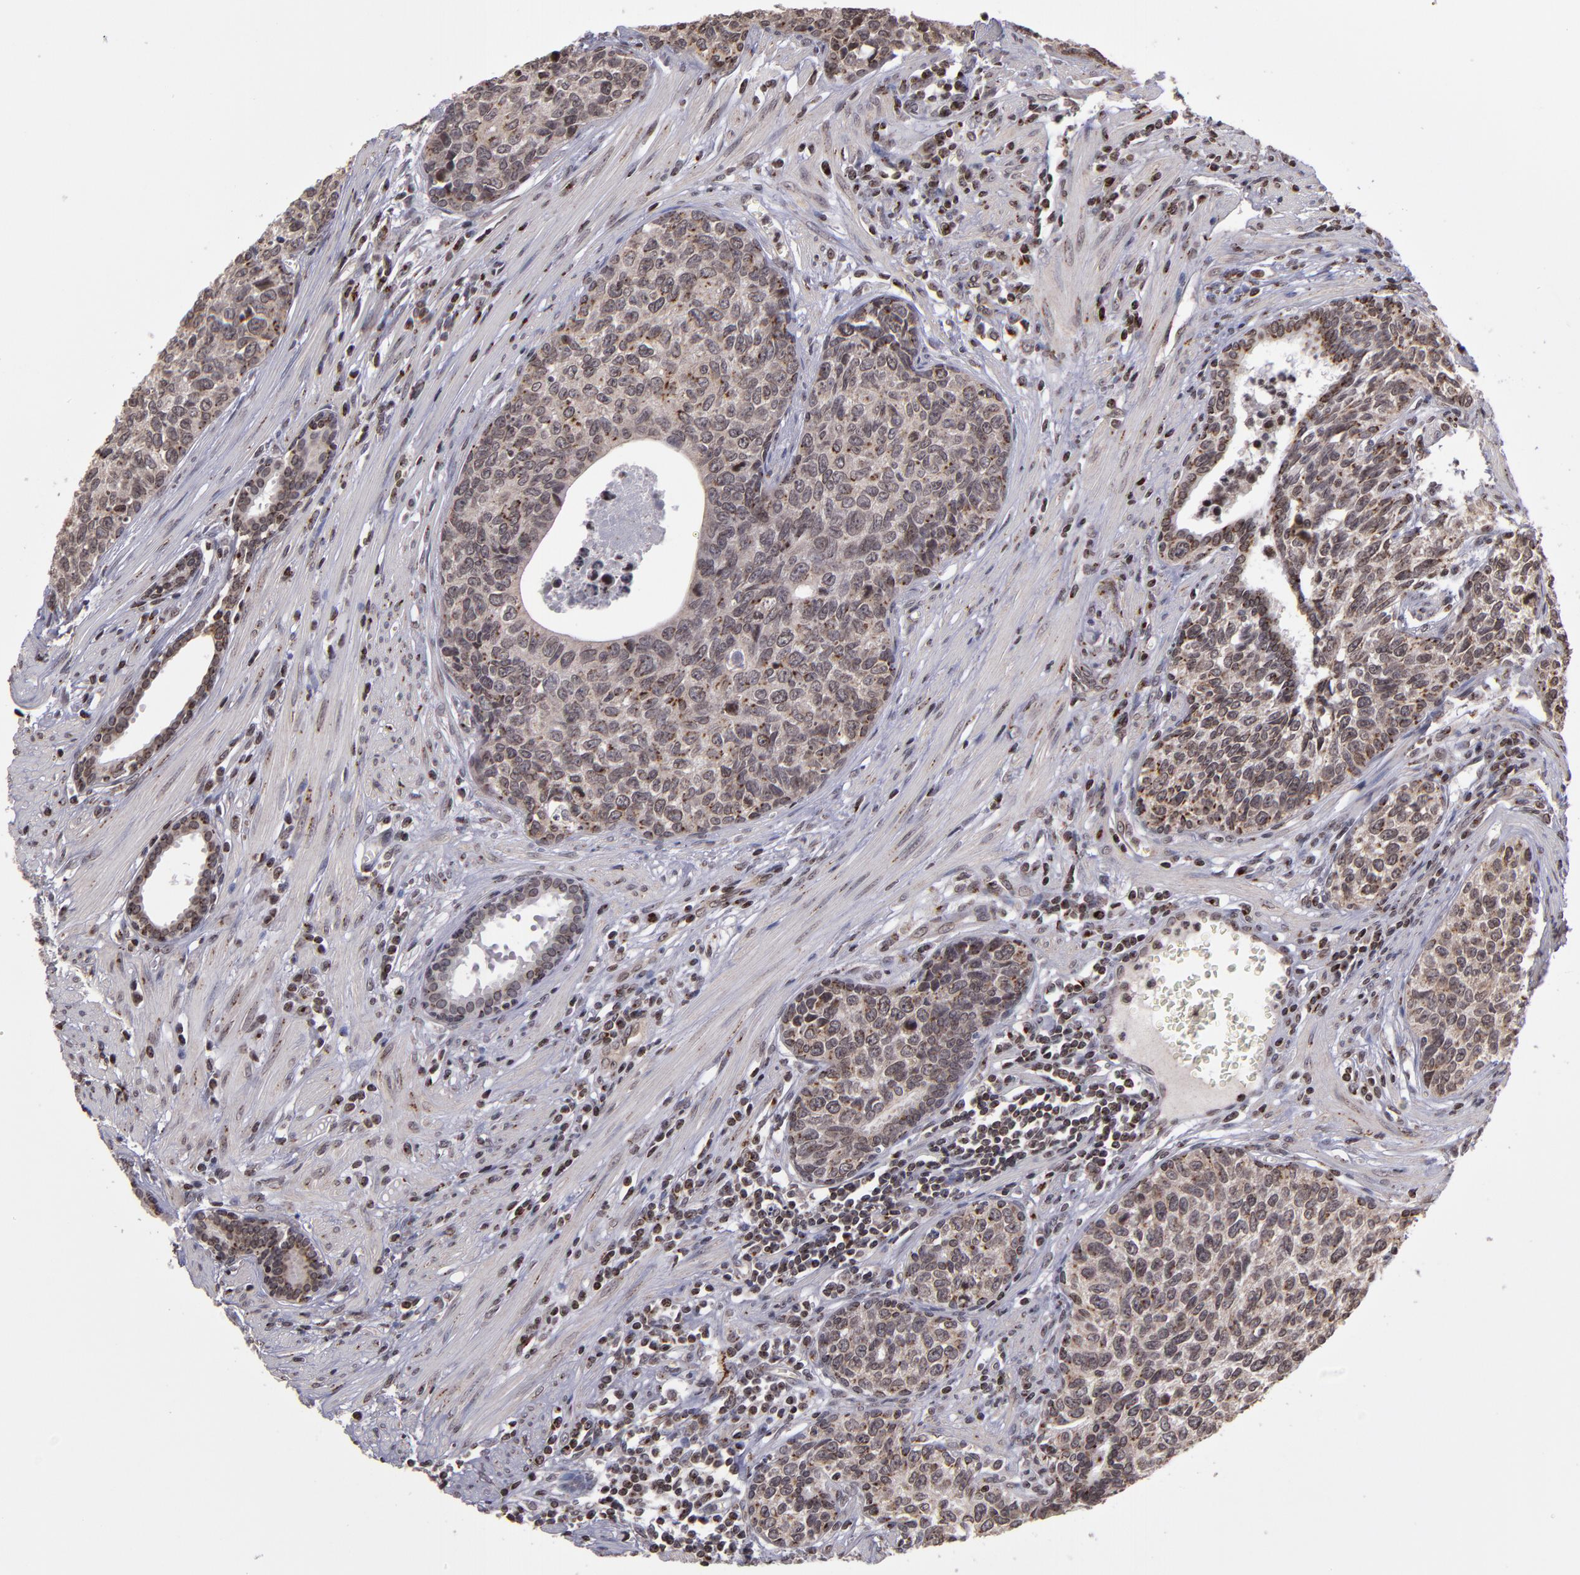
{"staining": {"intensity": "moderate", "quantity": ">75%", "location": "cytoplasmic/membranous,nuclear"}, "tissue": "urothelial cancer", "cell_type": "Tumor cells", "image_type": "cancer", "snomed": [{"axis": "morphology", "description": "Urothelial carcinoma, High grade"}, {"axis": "topography", "description": "Urinary bladder"}], "caption": "Immunohistochemical staining of urothelial cancer exhibits medium levels of moderate cytoplasmic/membranous and nuclear expression in about >75% of tumor cells. (brown staining indicates protein expression, while blue staining denotes nuclei).", "gene": "CSDC2", "patient": {"sex": "male", "age": 81}}